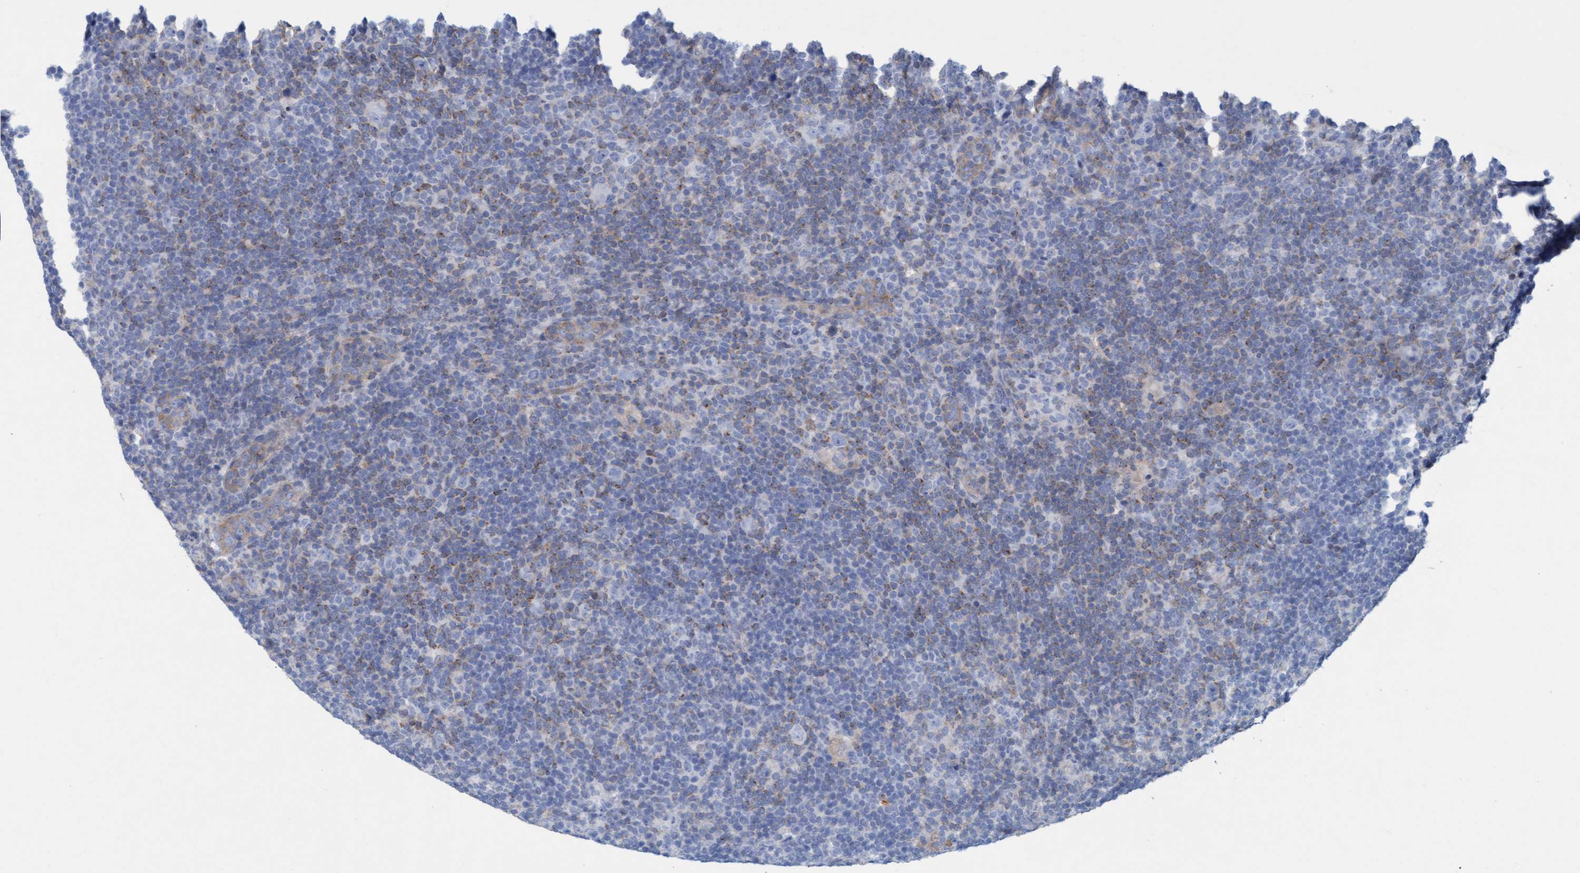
{"staining": {"intensity": "negative", "quantity": "none", "location": "none"}, "tissue": "lymphoma", "cell_type": "Tumor cells", "image_type": "cancer", "snomed": [{"axis": "morphology", "description": "Hodgkin's disease, NOS"}, {"axis": "topography", "description": "Lymph node"}], "caption": "High power microscopy photomicrograph of an immunohistochemistry image of lymphoma, revealing no significant positivity in tumor cells.", "gene": "SIGIRR", "patient": {"sex": "female", "age": 57}}